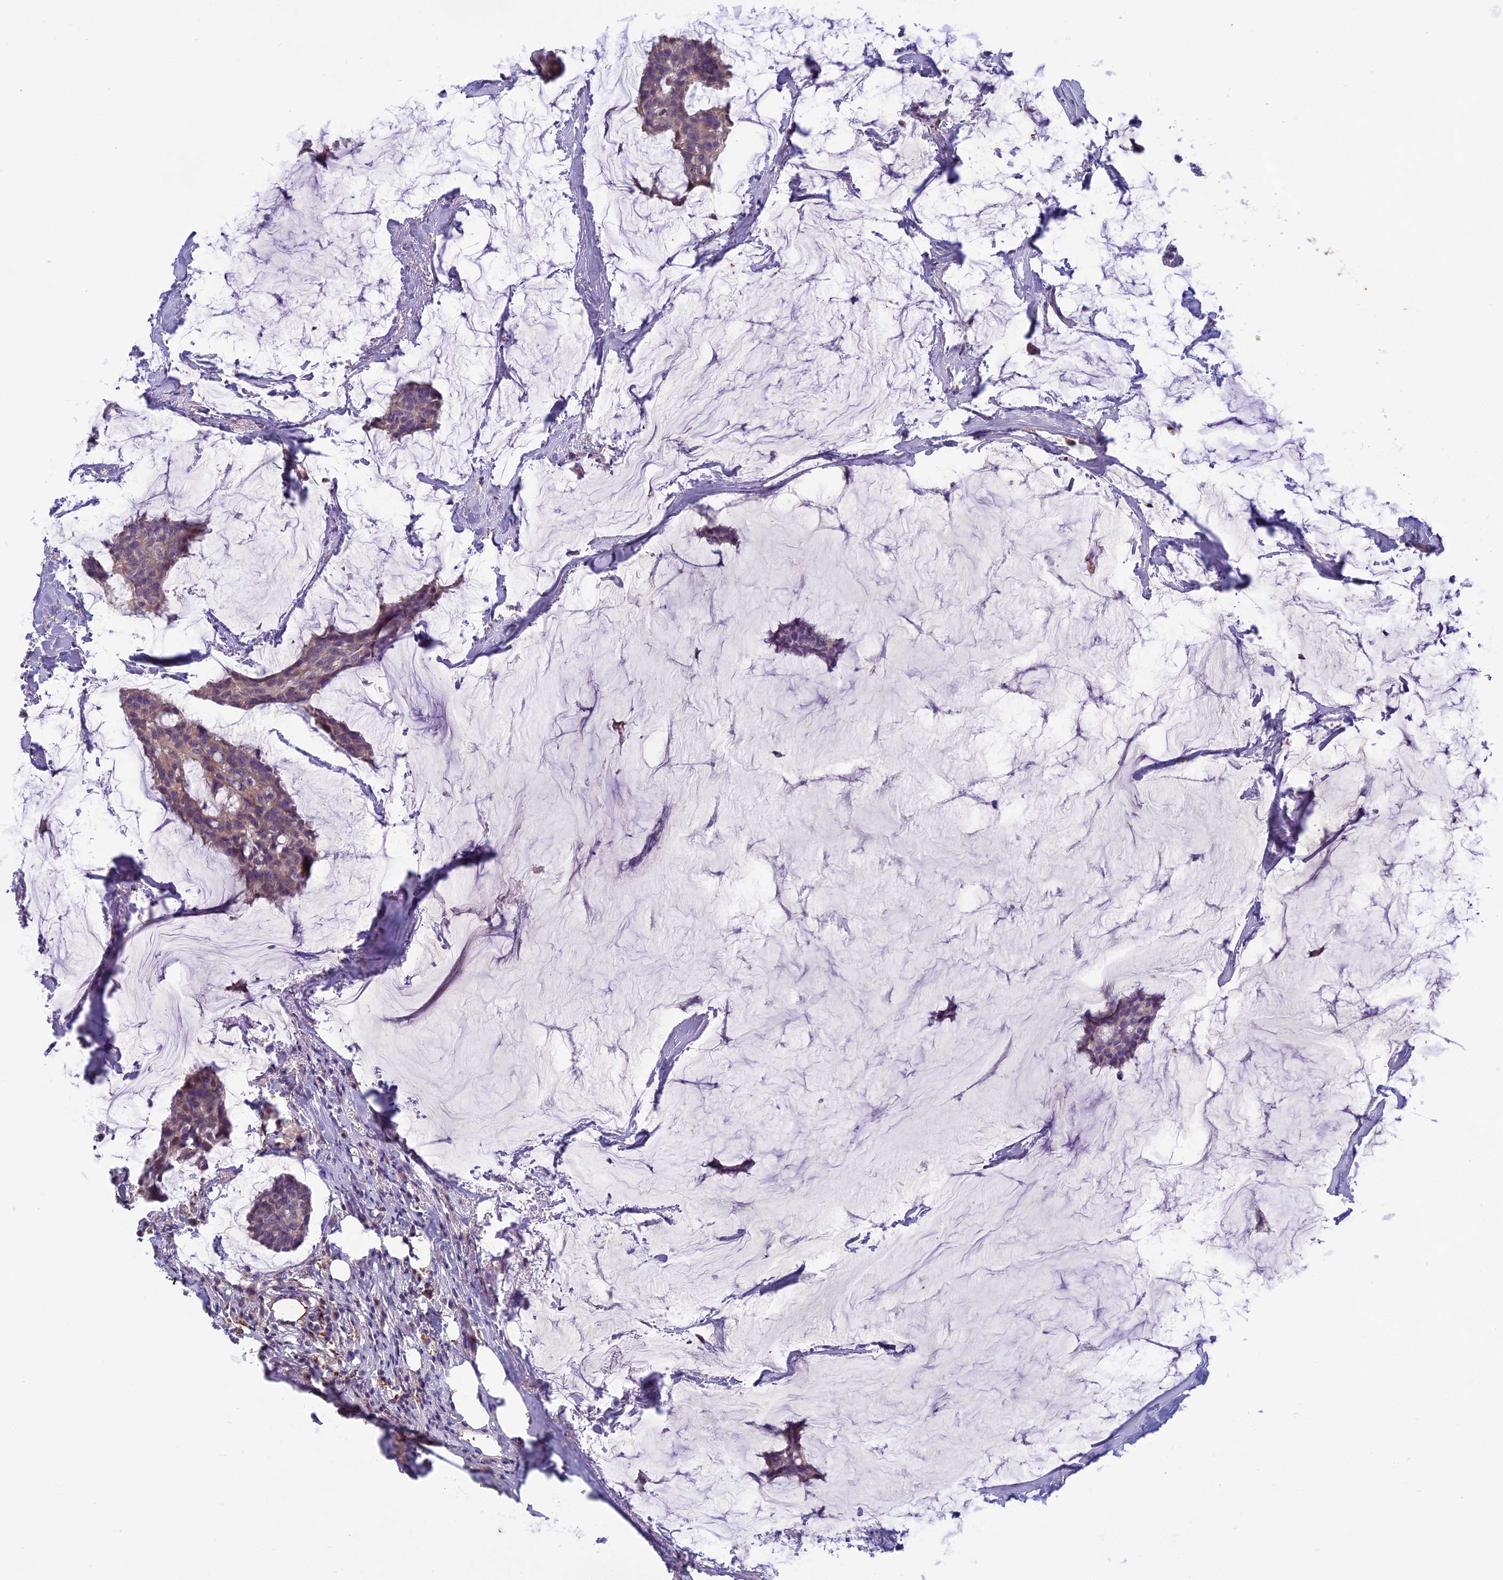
{"staining": {"intensity": "weak", "quantity": "25%-75%", "location": "cytoplasmic/membranous"}, "tissue": "breast cancer", "cell_type": "Tumor cells", "image_type": "cancer", "snomed": [{"axis": "morphology", "description": "Duct carcinoma"}, {"axis": "topography", "description": "Breast"}], "caption": "There is low levels of weak cytoplasmic/membranous staining in tumor cells of invasive ductal carcinoma (breast), as demonstrated by immunohistochemical staining (brown color).", "gene": "SEMA7A", "patient": {"sex": "female", "age": 93}}